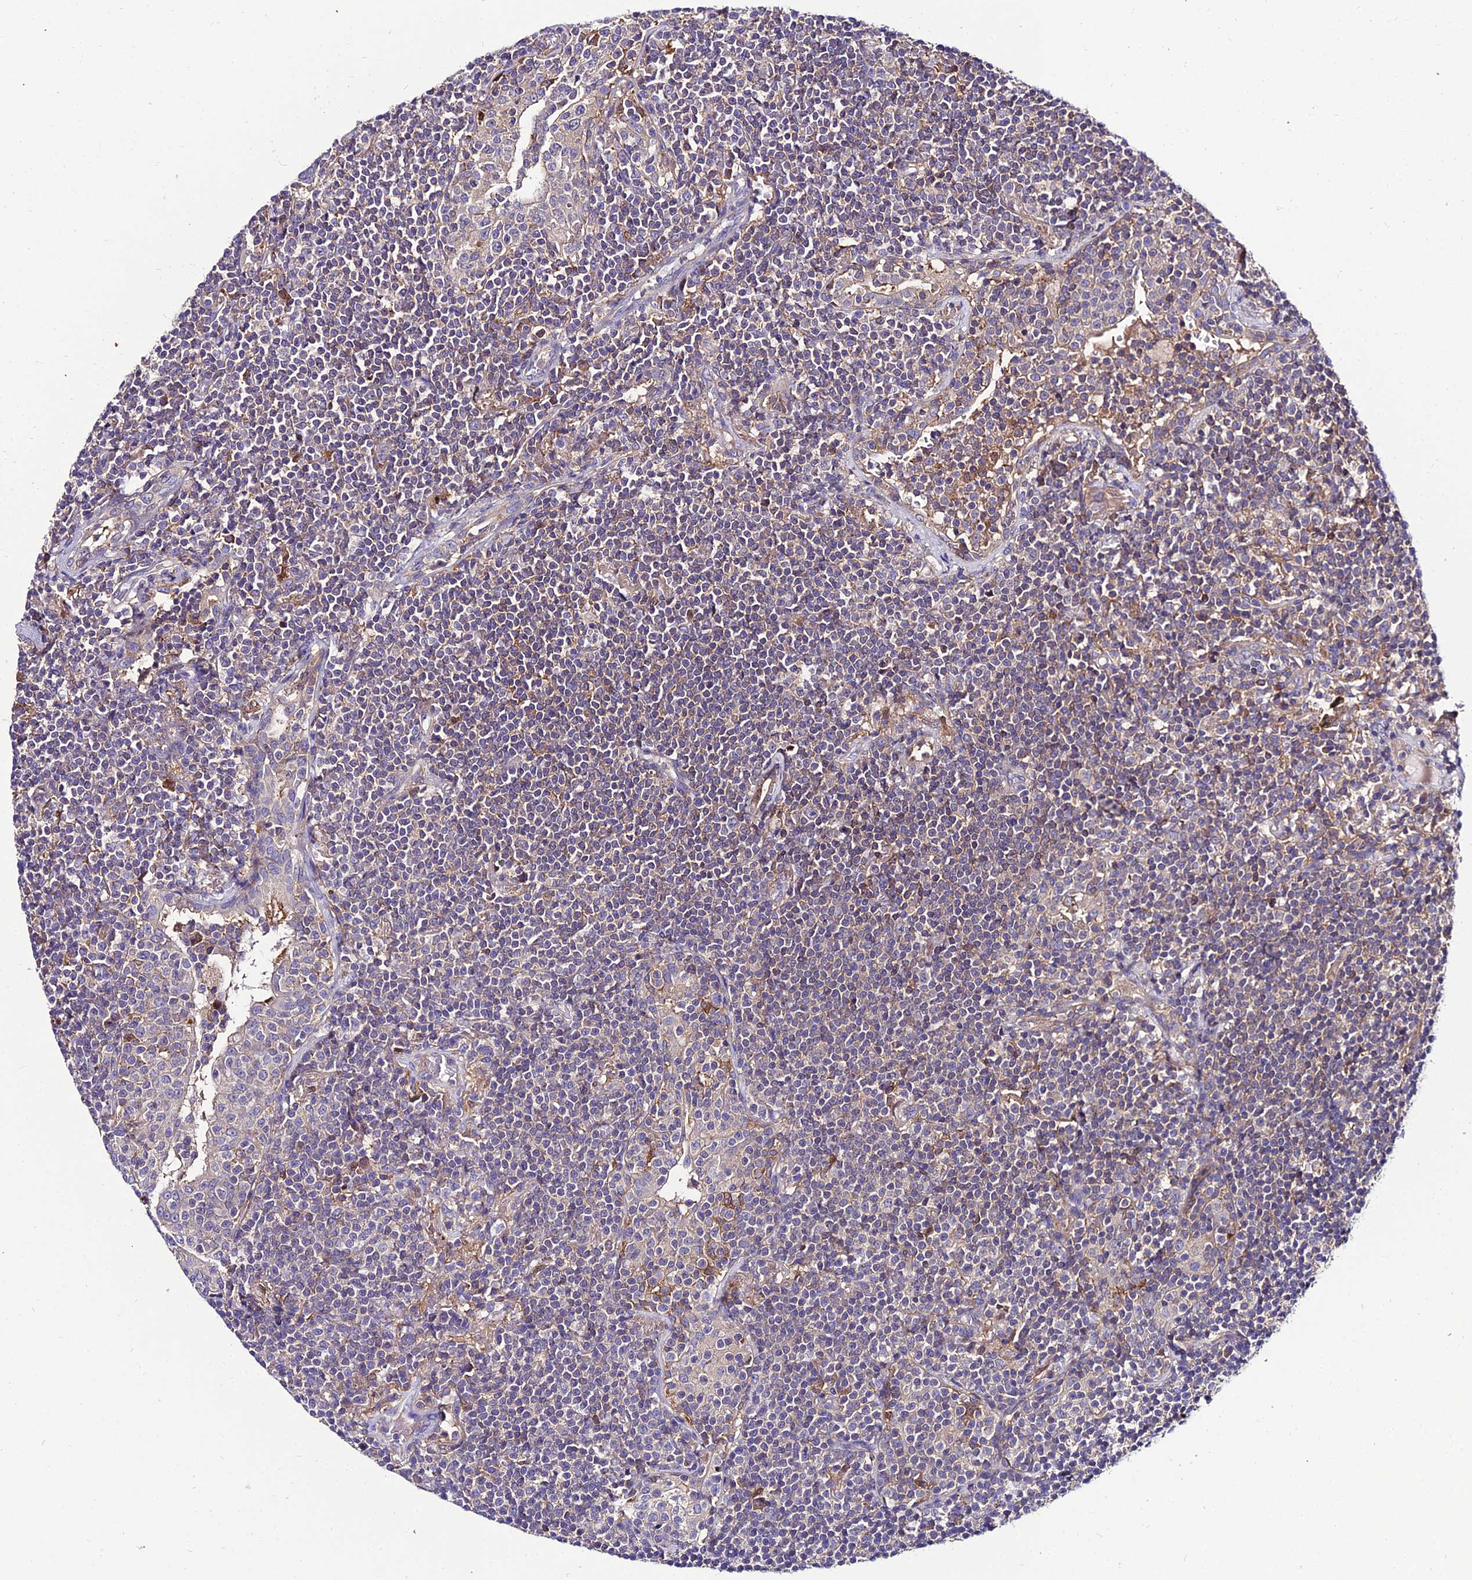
{"staining": {"intensity": "weak", "quantity": "<25%", "location": "cytoplasmic/membranous"}, "tissue": "lymphoma", "cell_type": "Tumor cells", "image_type": "cancer", "snomed": [{"axis": "morphology", "description": "Malignant lymphoma, non-Hodgkin's type, Low grade"}, {"axis": "topography", "description": "Lung"}], "caption": "This is an immunohistochemistry photomicrograph of lymphoma. There is no staining in tumor cells.", "gene": "C2orf69", "patient": {"sex": "female", "age": 71}}